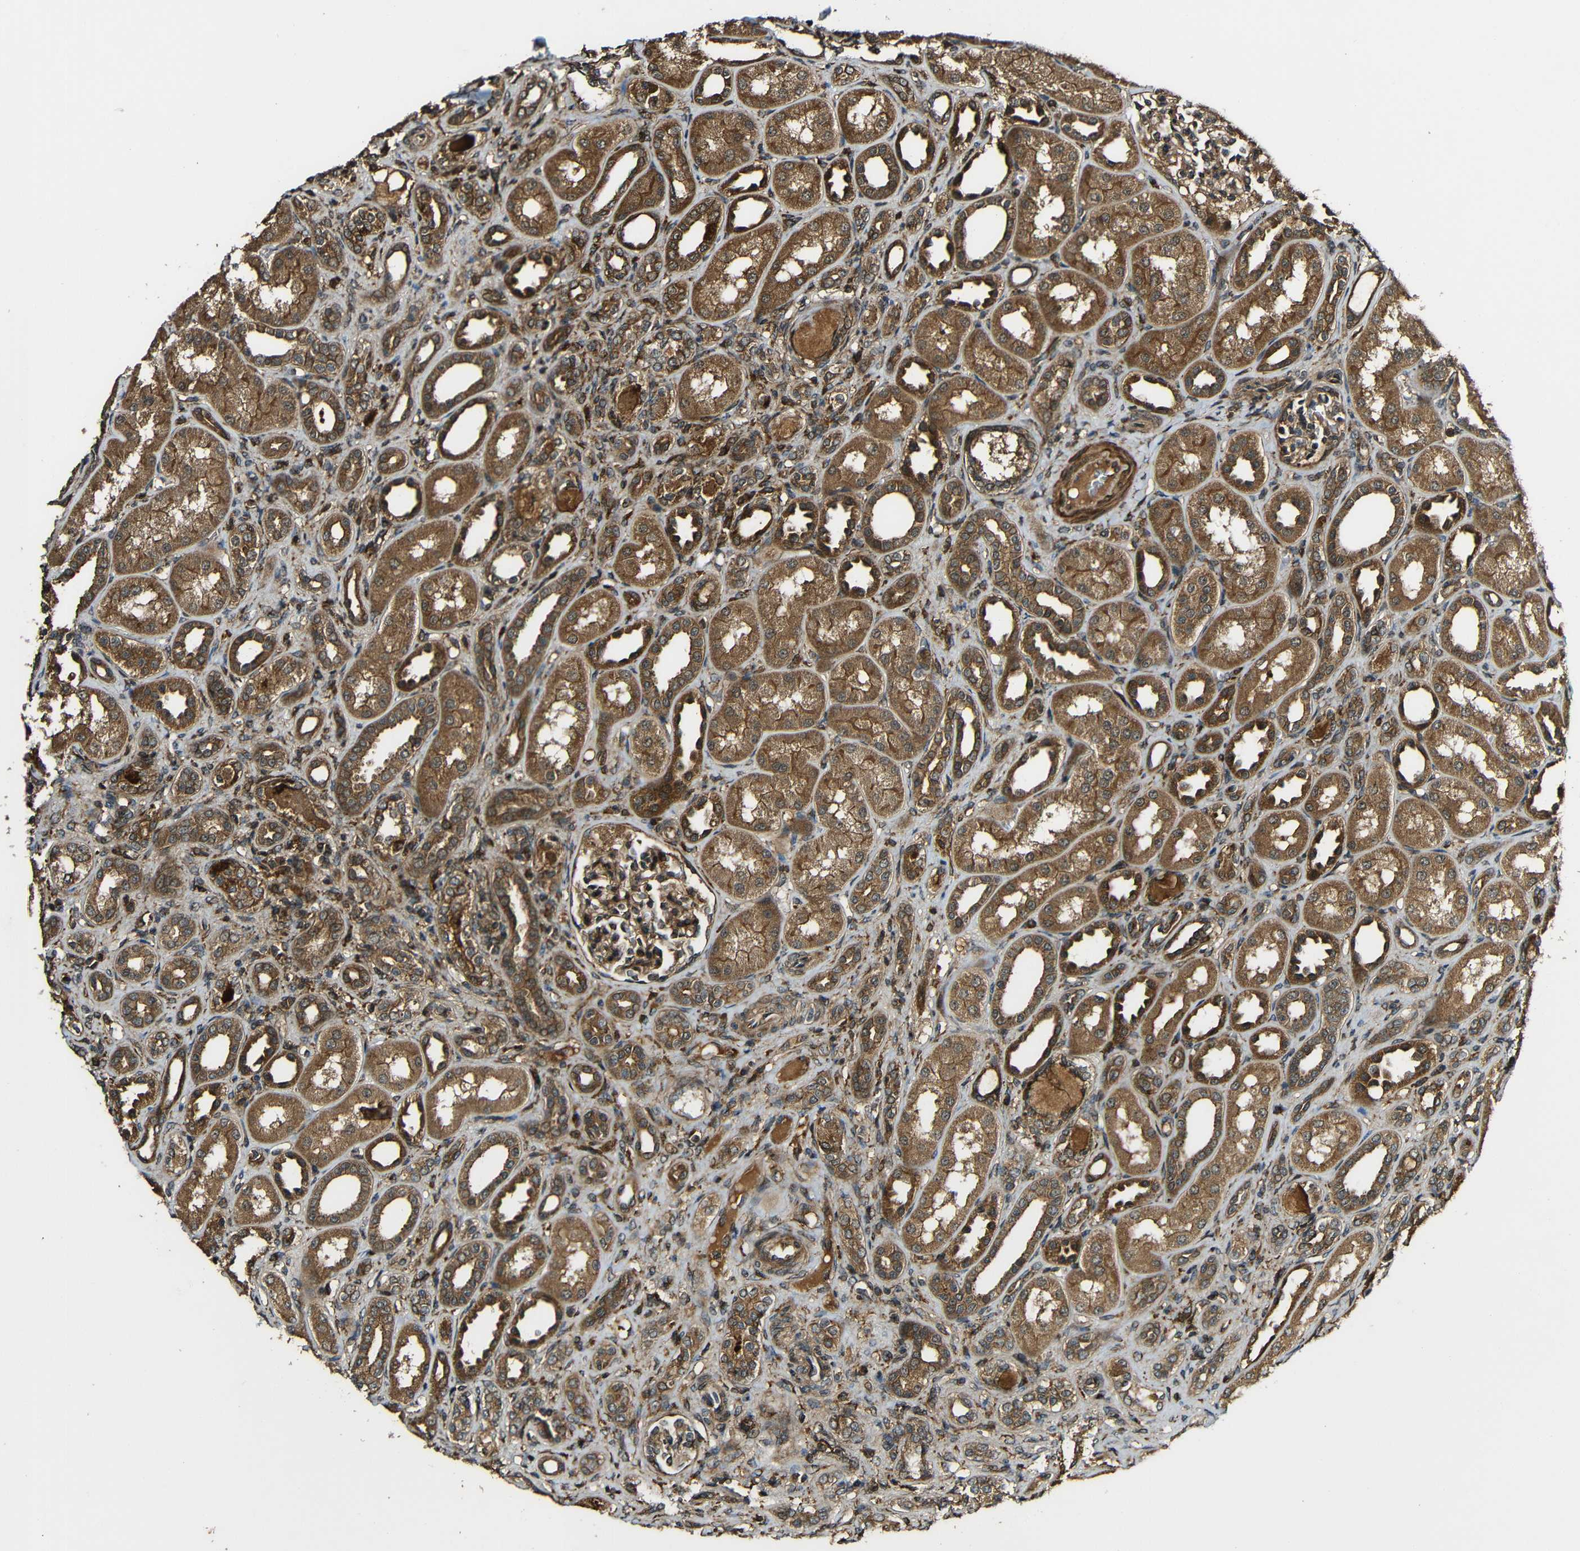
{"staining": {"intensity": "strong", "quantity": ">75%", "location": "cytoplasmic/membranous"}, "tissue": "kidney", "cell_type": "Cells in glomeruli", "image_type": "normal", "snomed": [{"axis": "morphology", "description": "Normal tissue, NOS"}, {"axis": "topography", "description": "Kidney"}], "caption": "Immunohistochemical staining of benign human kidney displays >75% levels of strong cytoplasmic/membranous protein expression in about >75% of cells in glomeruli.", "gene": "CASP8", "patient": {"sex": "male", "age": 7}}